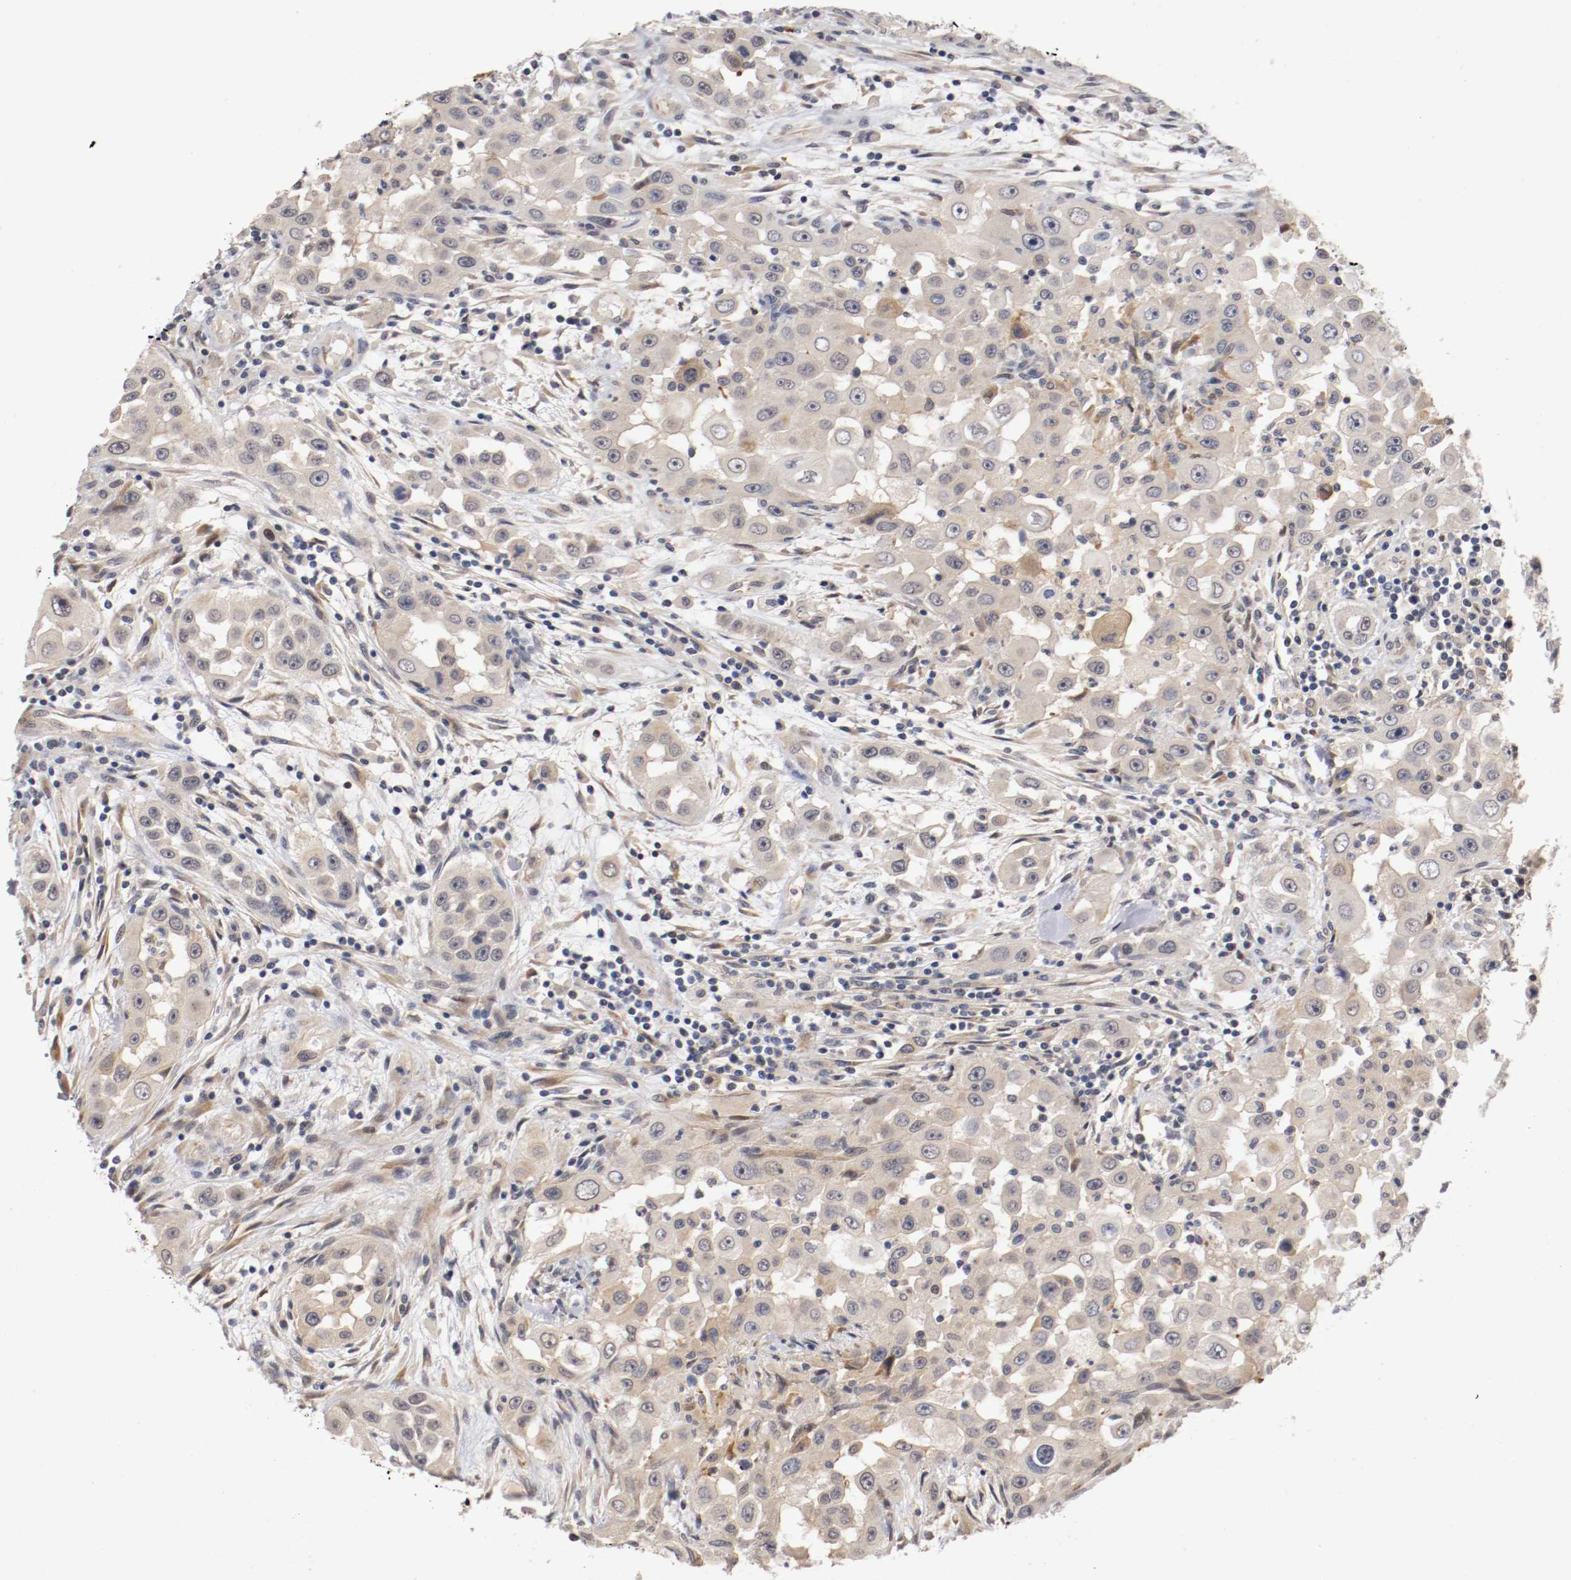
{"staining": {"intensity": "weak", "quantity": "<25%", "location": "cytoplasmic/membranous"}, "tissue": "head and neck cancer", "cell_type": "Tumor cells", "image_type": "cancer", "snomed": [{"axis": "morphology", "description": "Carcinoma, NOS"}, {"axis": "topography", "description": "Head-Neck"}], "caption": "Immunohistochemical staining of head and neck carcinoma shows no significant expression in tumor cells.", "gene": "RBM23", "patient": {"sex": "male", "age": 87}}